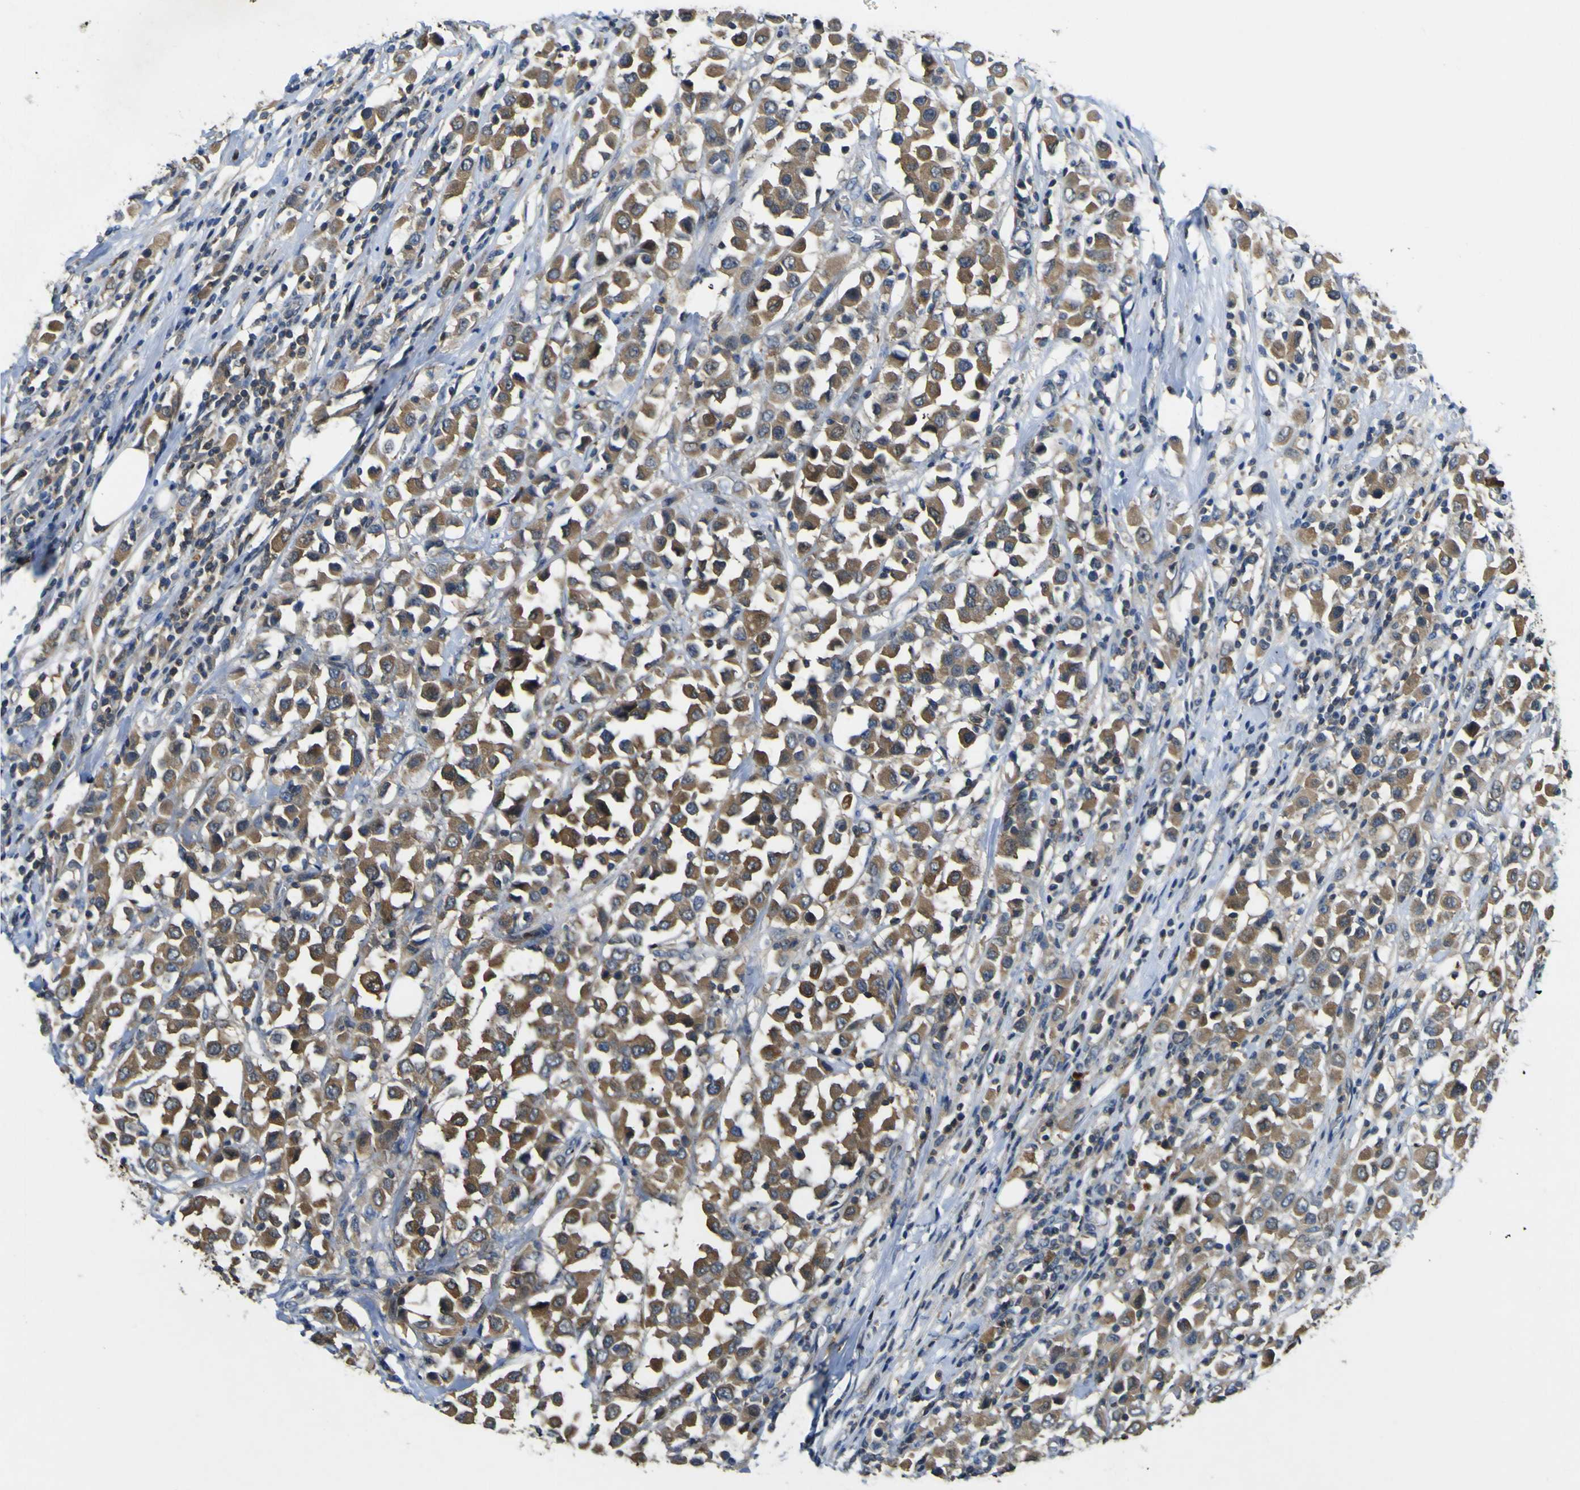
{"staining": {"intensity": "moderate", "quantity": ">75%", "location": "cytoplasmic/membranous"}, "tissue": "breast cancer", "cell_type": "Tumor cells", "image_type": "cancer", "snomed": [{"axis": "morphology", "description": "Duct carcinoma"}, {"axis": "topography", "description": "Breast"}], "caption": "Protein staining demonstrates moderate cytoplasmic/membranous expression in about >75% of tumor cells in intraductal carcinoma (breast). (DAB (3,3'-diaminobenzidine) = brown stain, brightfield microscopy at high magnification).", "gene": "EML2", "patient": {"sex": "female", "age": 61}}